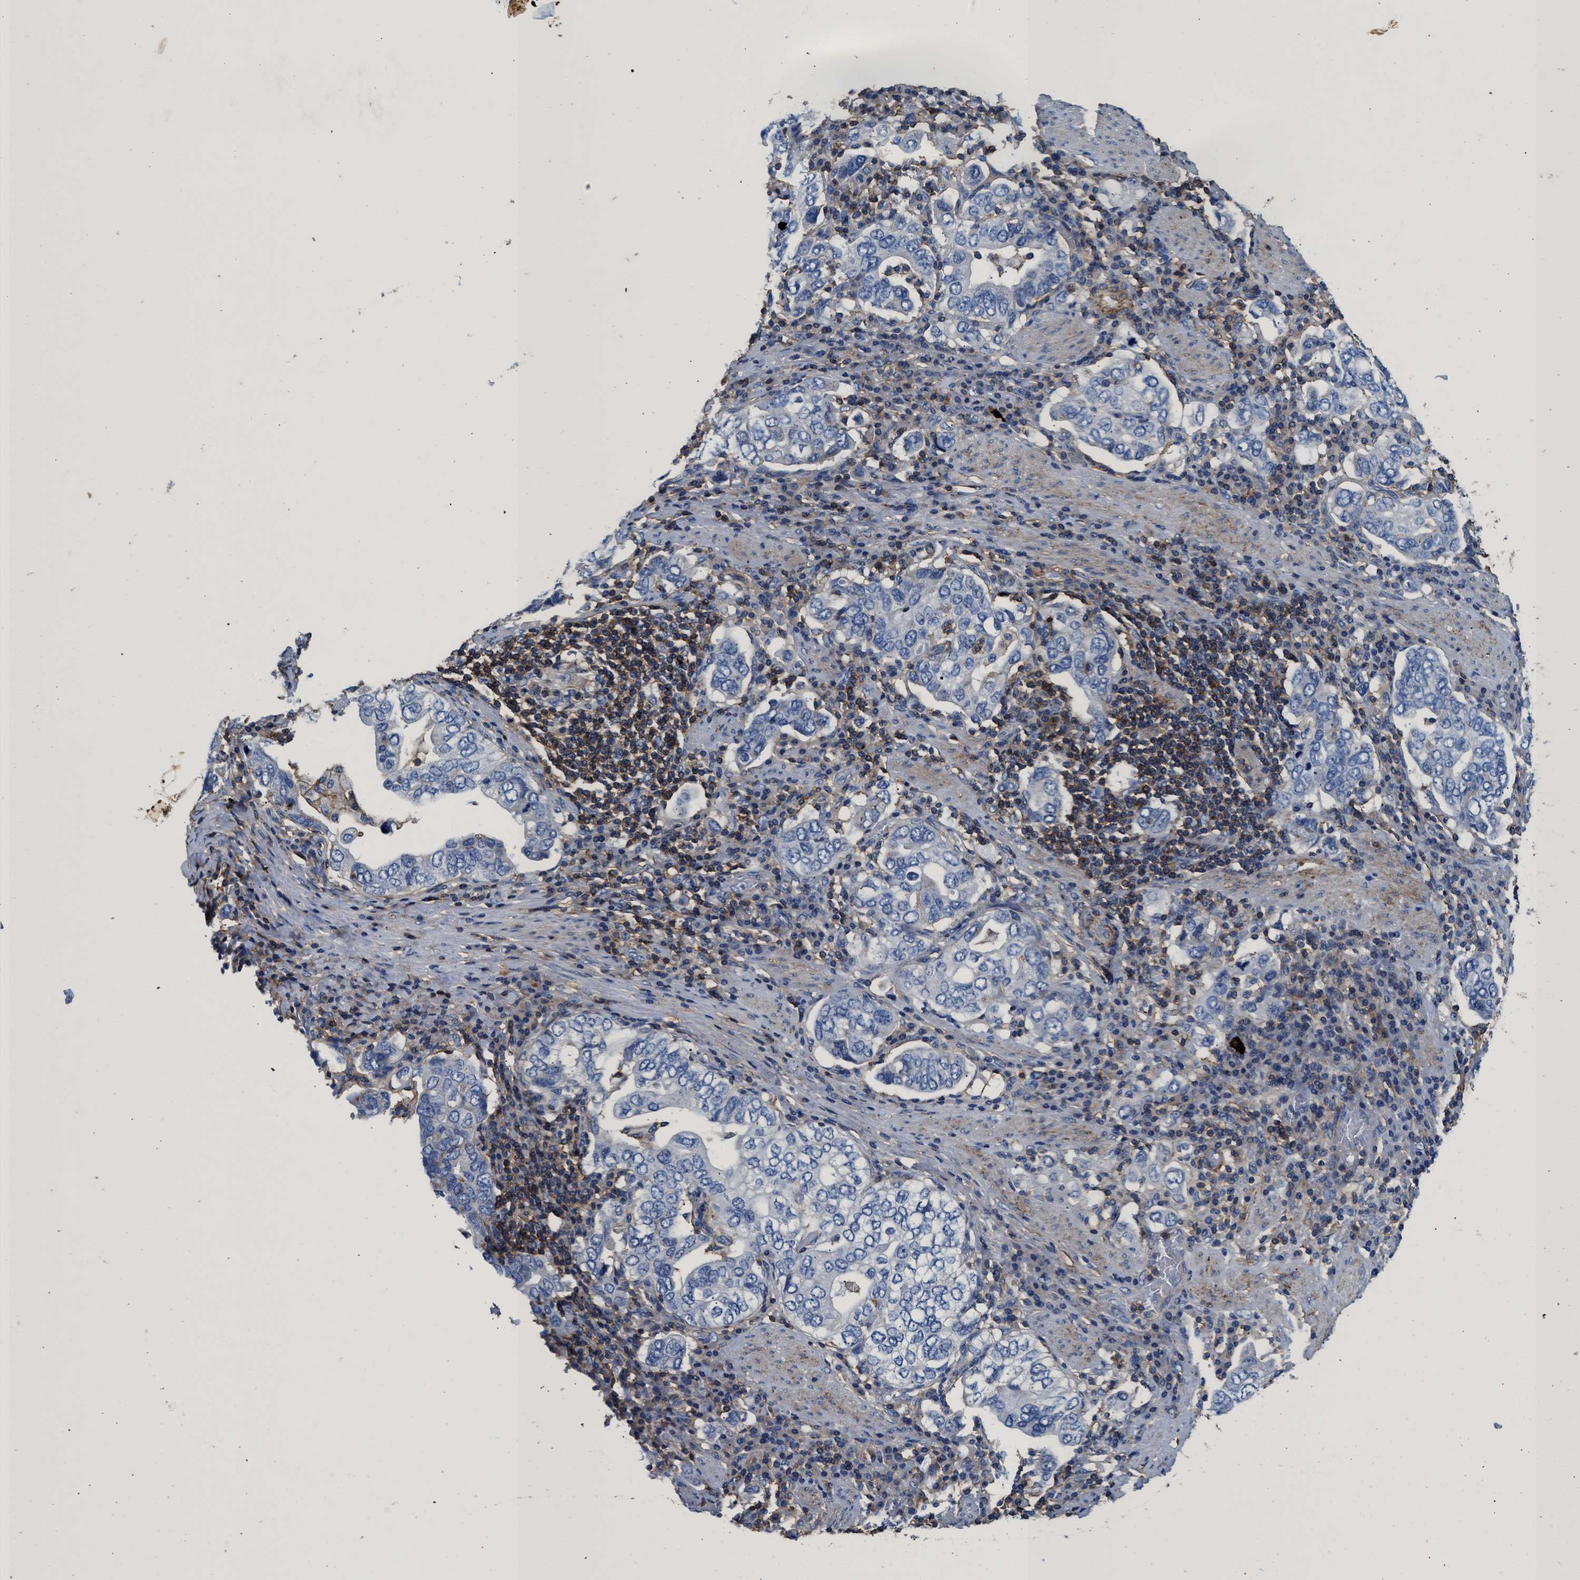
{"staining": {"intensity": "negative", "quantity": "none", "location": "none"}, "tissue": "stomach cancer", "cell_type": "Tumor cells", "image_type": "cancer", "snomed": [{"axis": "morphology", "description": "Adenocarcinoma, NOS"}, {"axis": "topography", "description": "Stomach, upper"}], "caption": "An immunohistochemistry (IHC) histopathology image of stomach cancer (adenocarcinoma) is shown. There is no staining in tumor cells of stomach cancer (adenocarcinoma).", "gene": "KCNQ4", "patient": {"sex": "male", "age": 62}}